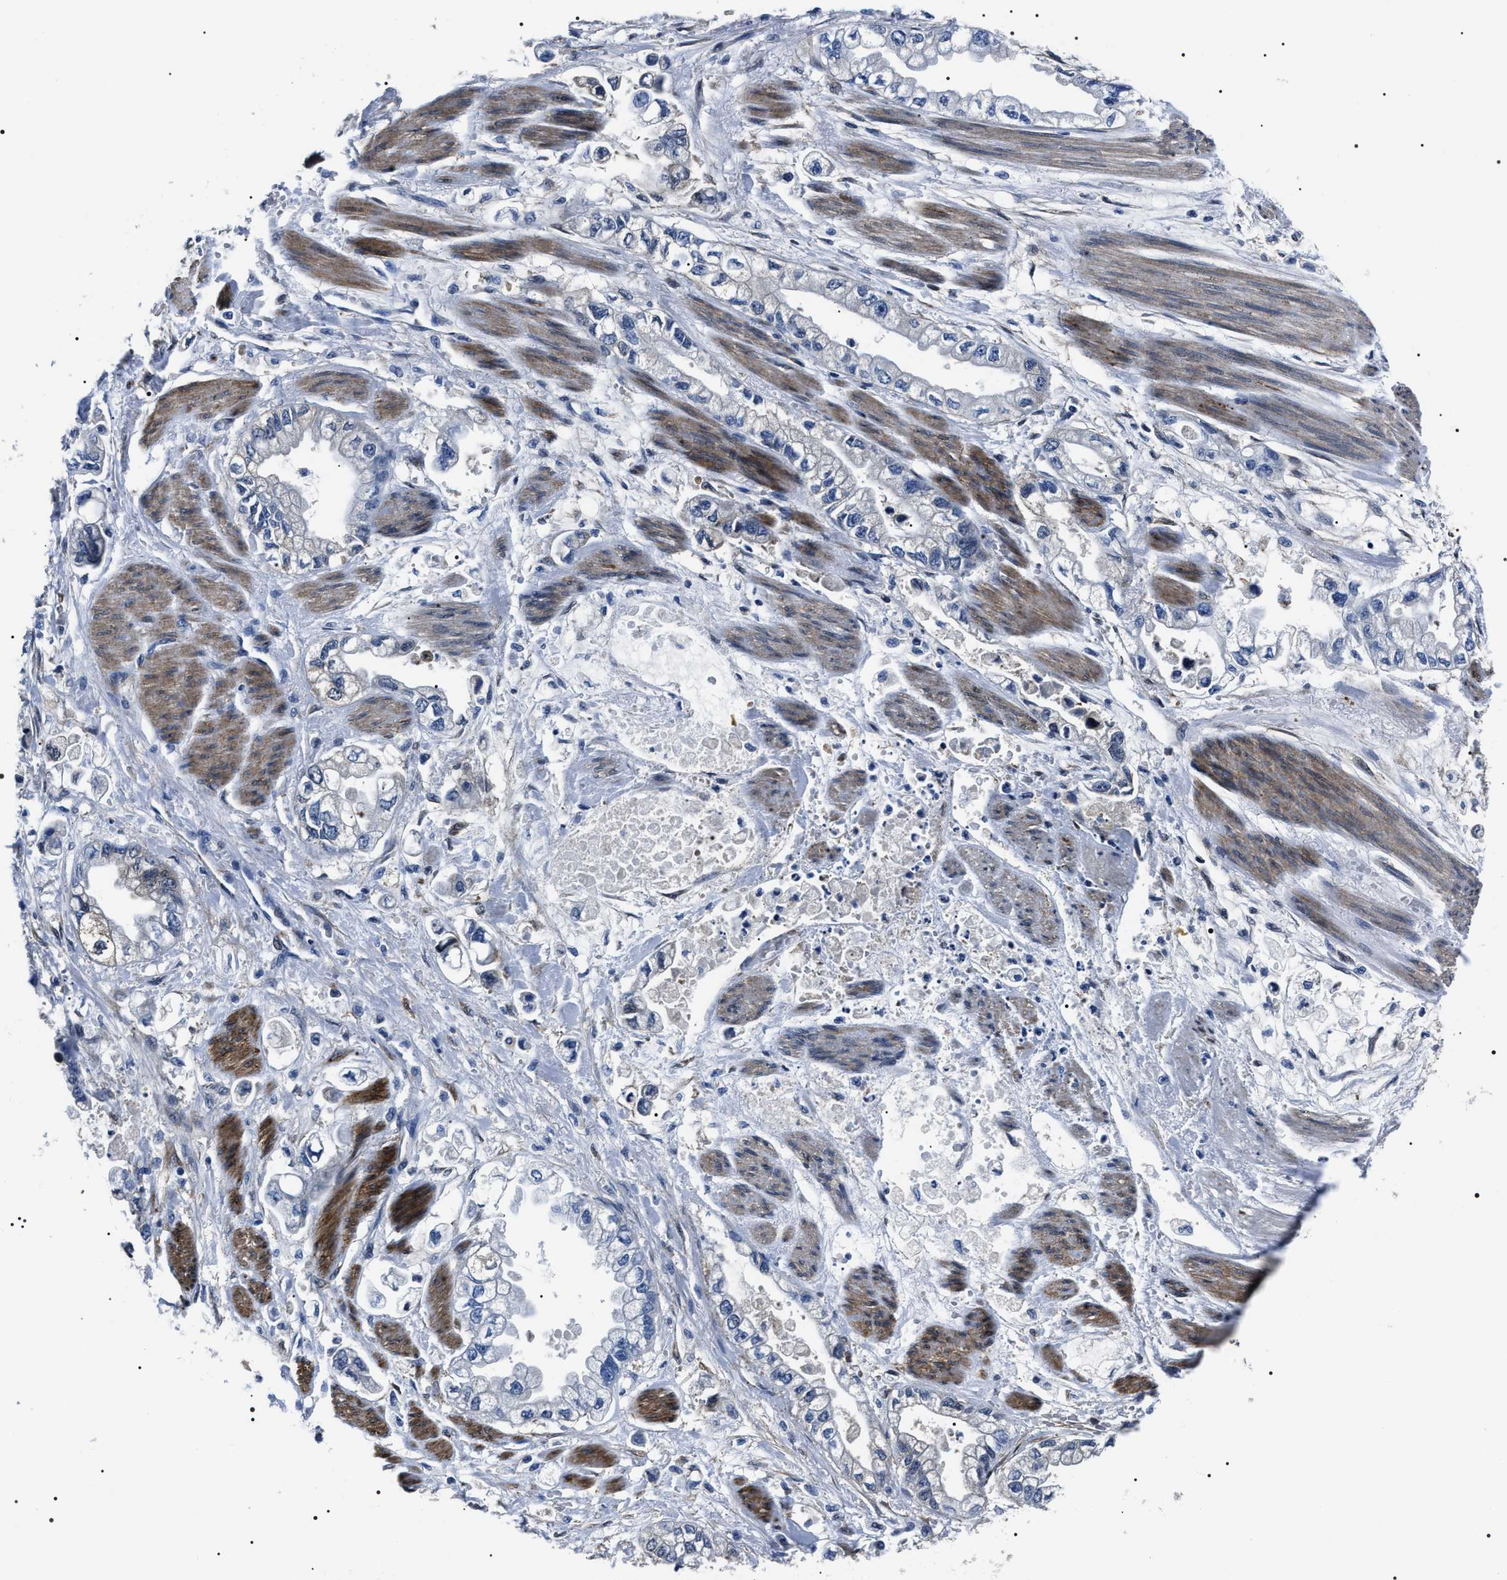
{"staining": {"intensity": "negative", "quantity": "none", "location": "none"}, "tissue": "stomach cancer", "cell_type": "Tumor cells", "image_type": "cancer", "snomed": [{"axis": "morphology", "description": "Normal tissue, NOS"}, {"axis": "morphology", "description": "Adenocarcinoma, NOS"}, {"axis": "topography", "description": "Stomach"}], "caption": "Immunohistochemistry of stomach cancer demonstrates no positivity in tumor cells.", "gene": "BAG2", "patient": {"sex": "male", "age": 62}}